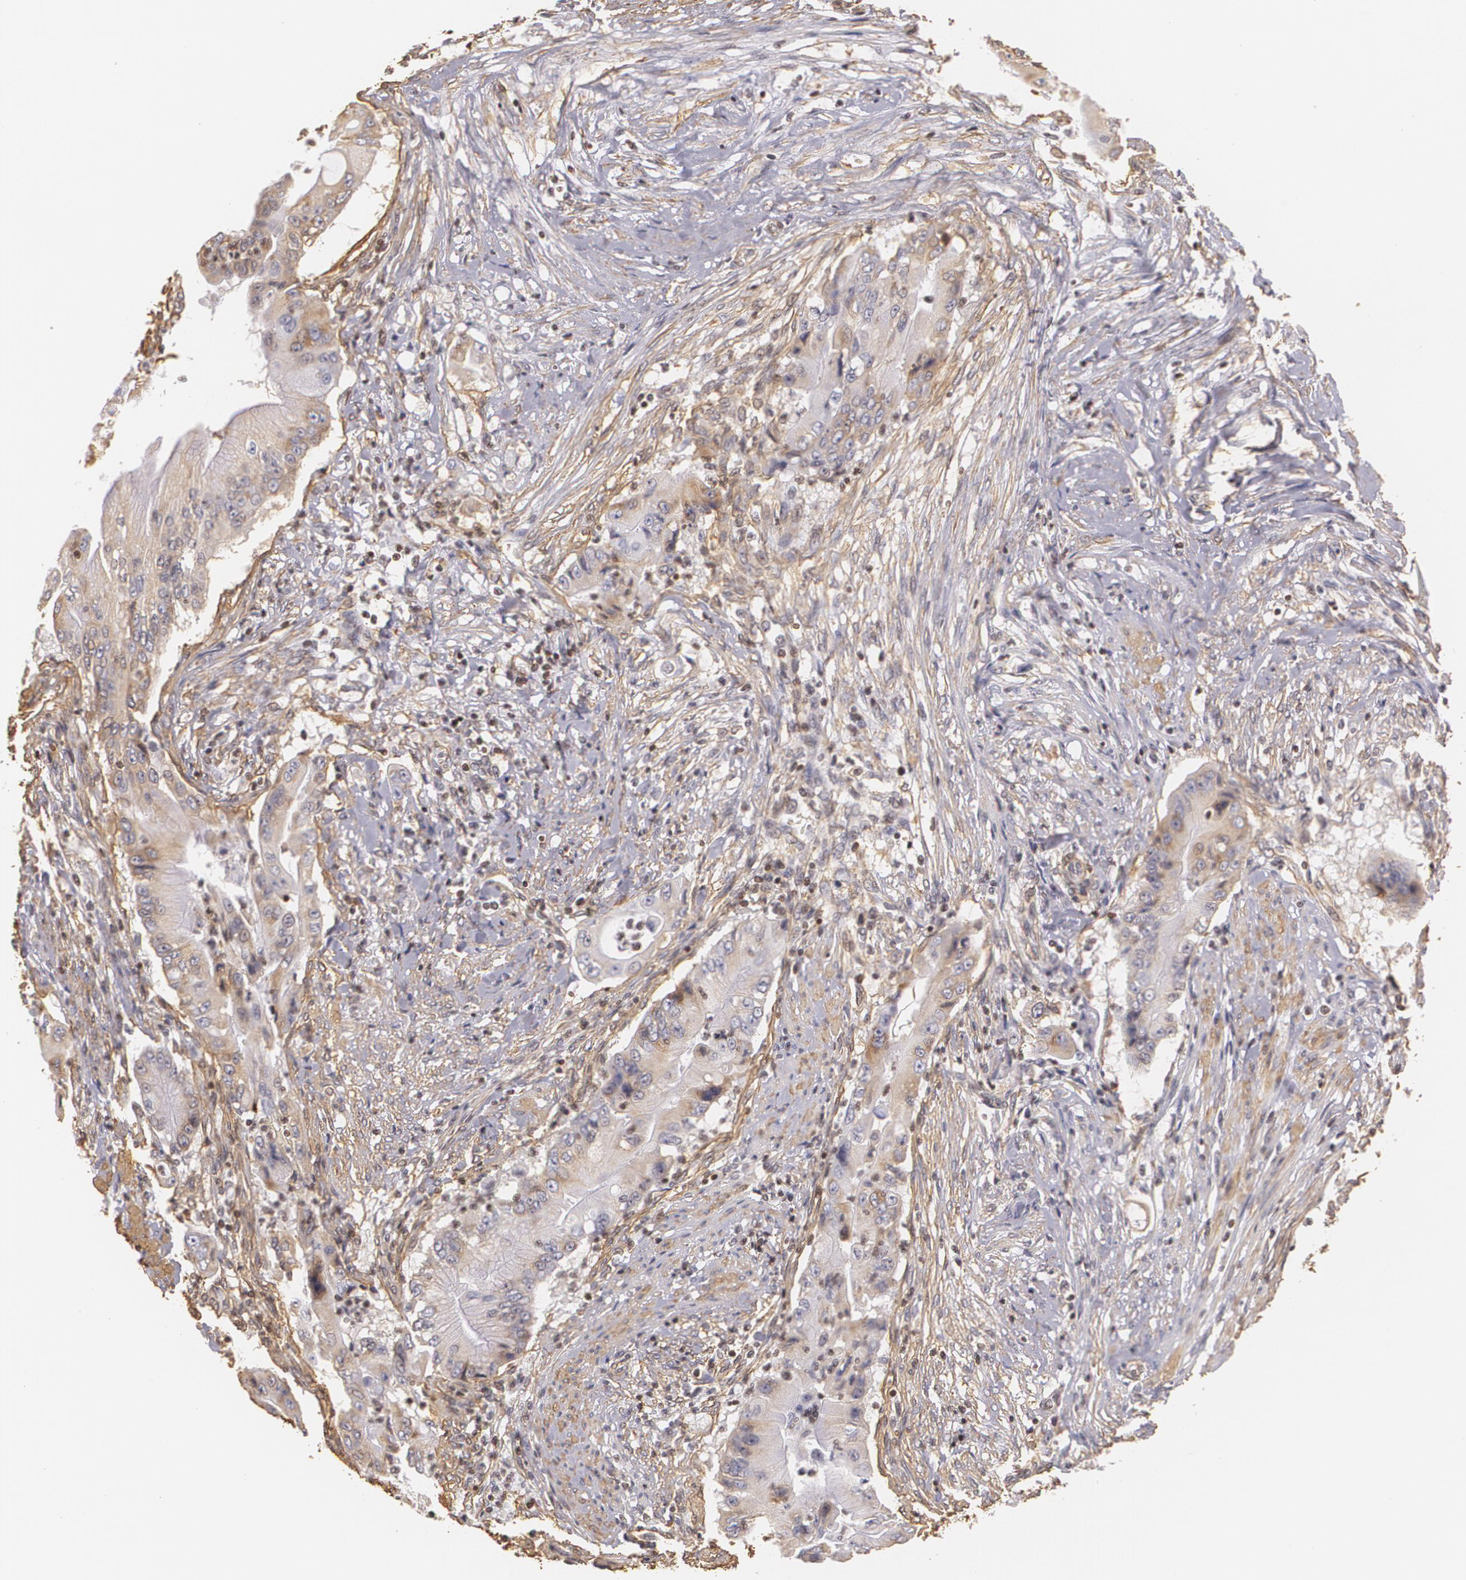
{"staining": {"intensity": "weak", "quantity": ">75%", "location": "cytoplasmic/membranous"}, "tissue": "pancreatic cancer", "cell_type": "Tumor cells", "image_type": "cancer", "snomed": [{"axis": "morphology", "description": "Adenocarcinoma, NOS"}, {"axis": "topography", "description": "Pancreas"}], "caption": "This image exhibits adenocarcinoma (pancreatic) stained with immunohistochemistry to label a protein in brown. The cytoplasmic/membranous of tumor cells show weak positivity for the protein. Nuclei are counter-stained blue.", "gene": "VAMP1", "patient": {"sex": "male", "age": 62}}